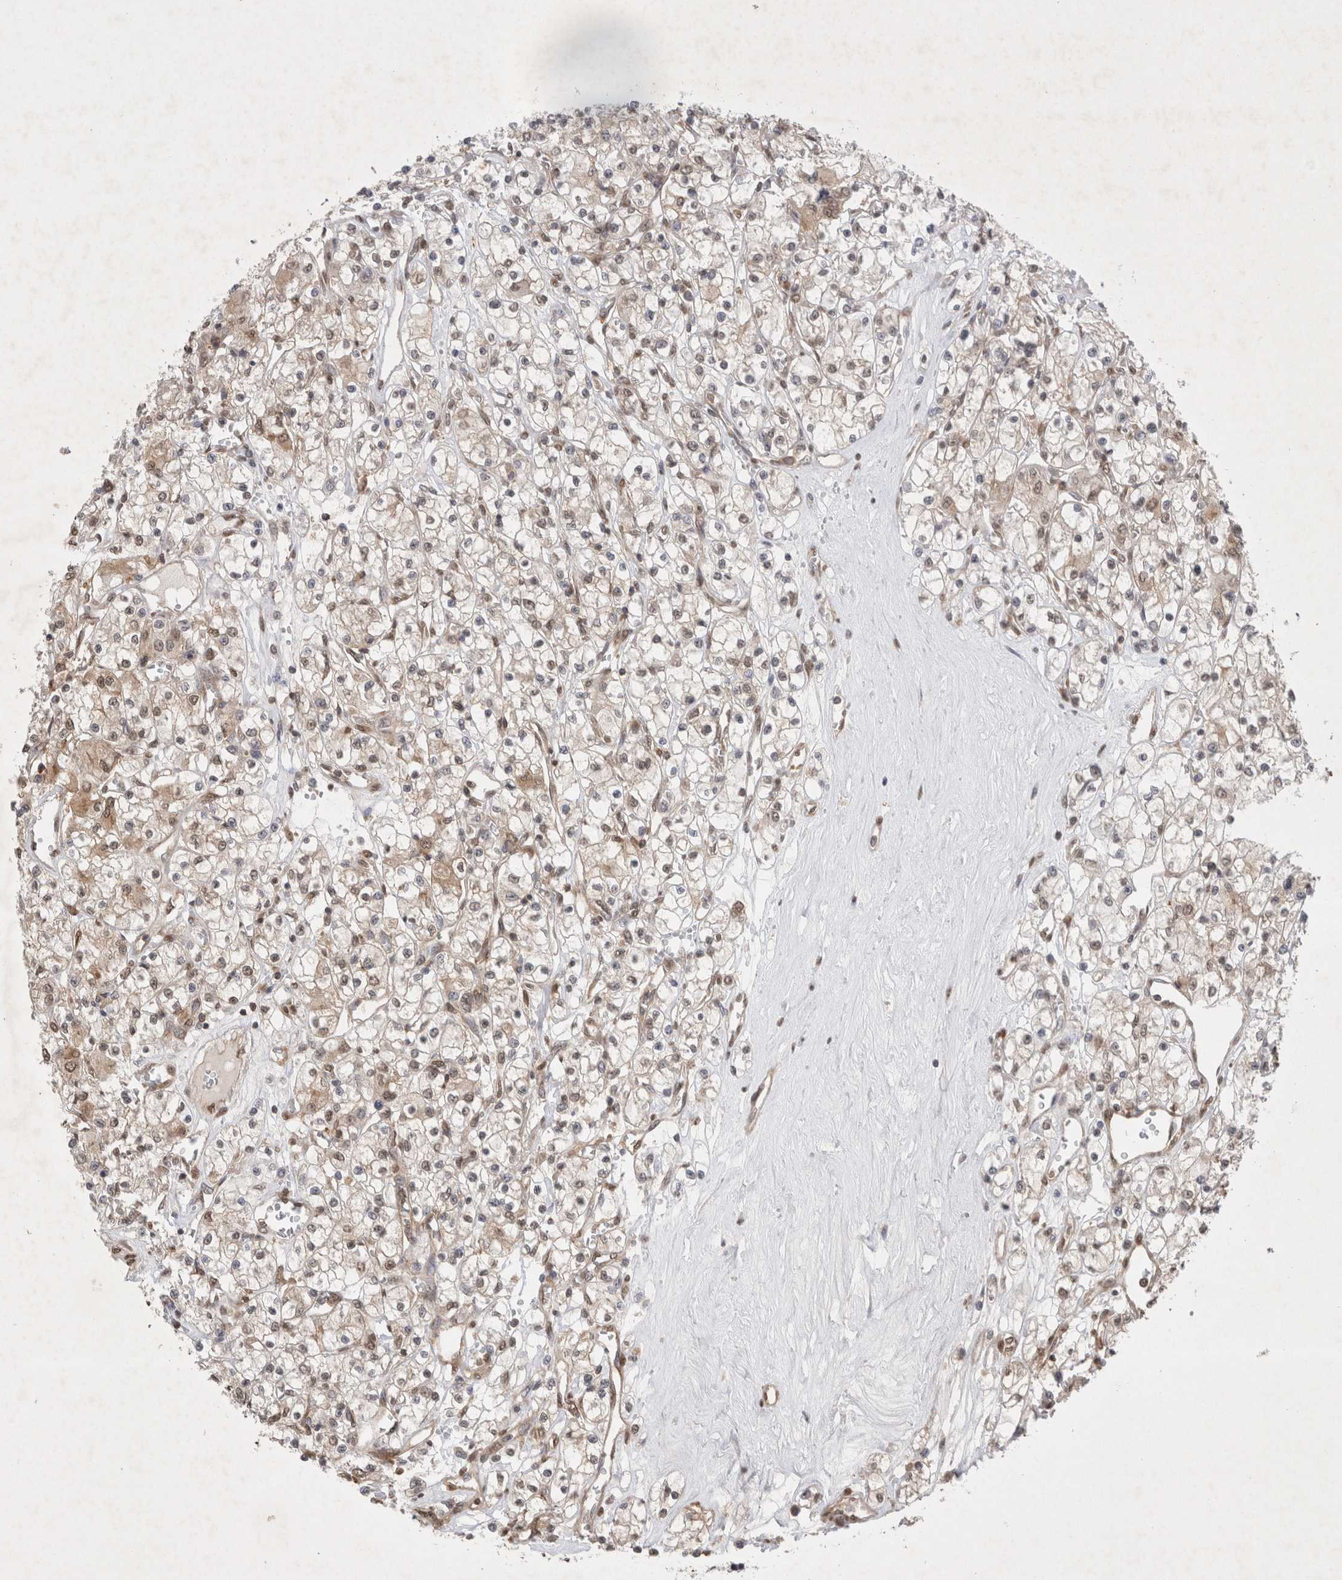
{"staining": {"intensity": "moderate", "quantity": "<25%", "location": "cytoplasmic/membranous"}, "tissue": "renal cancer", "cell_type": "Tumor cells", "image_type": "cancer", "snomed": [{"axis": "morphology", "description": "Adenocarcinoma, NOS"}, {"axis": "topography", "description": "Kidney"}], "caption": "A high-resolution micrograph shows immunohistochemistry (IHC) staining of adenocarcinoma (renal), which shows moderate cytoplasmic/membranous positivity in about <25% of tumor cells.", "gene": "WIPF2", "patient": {"sex": "female", "age": 59}}